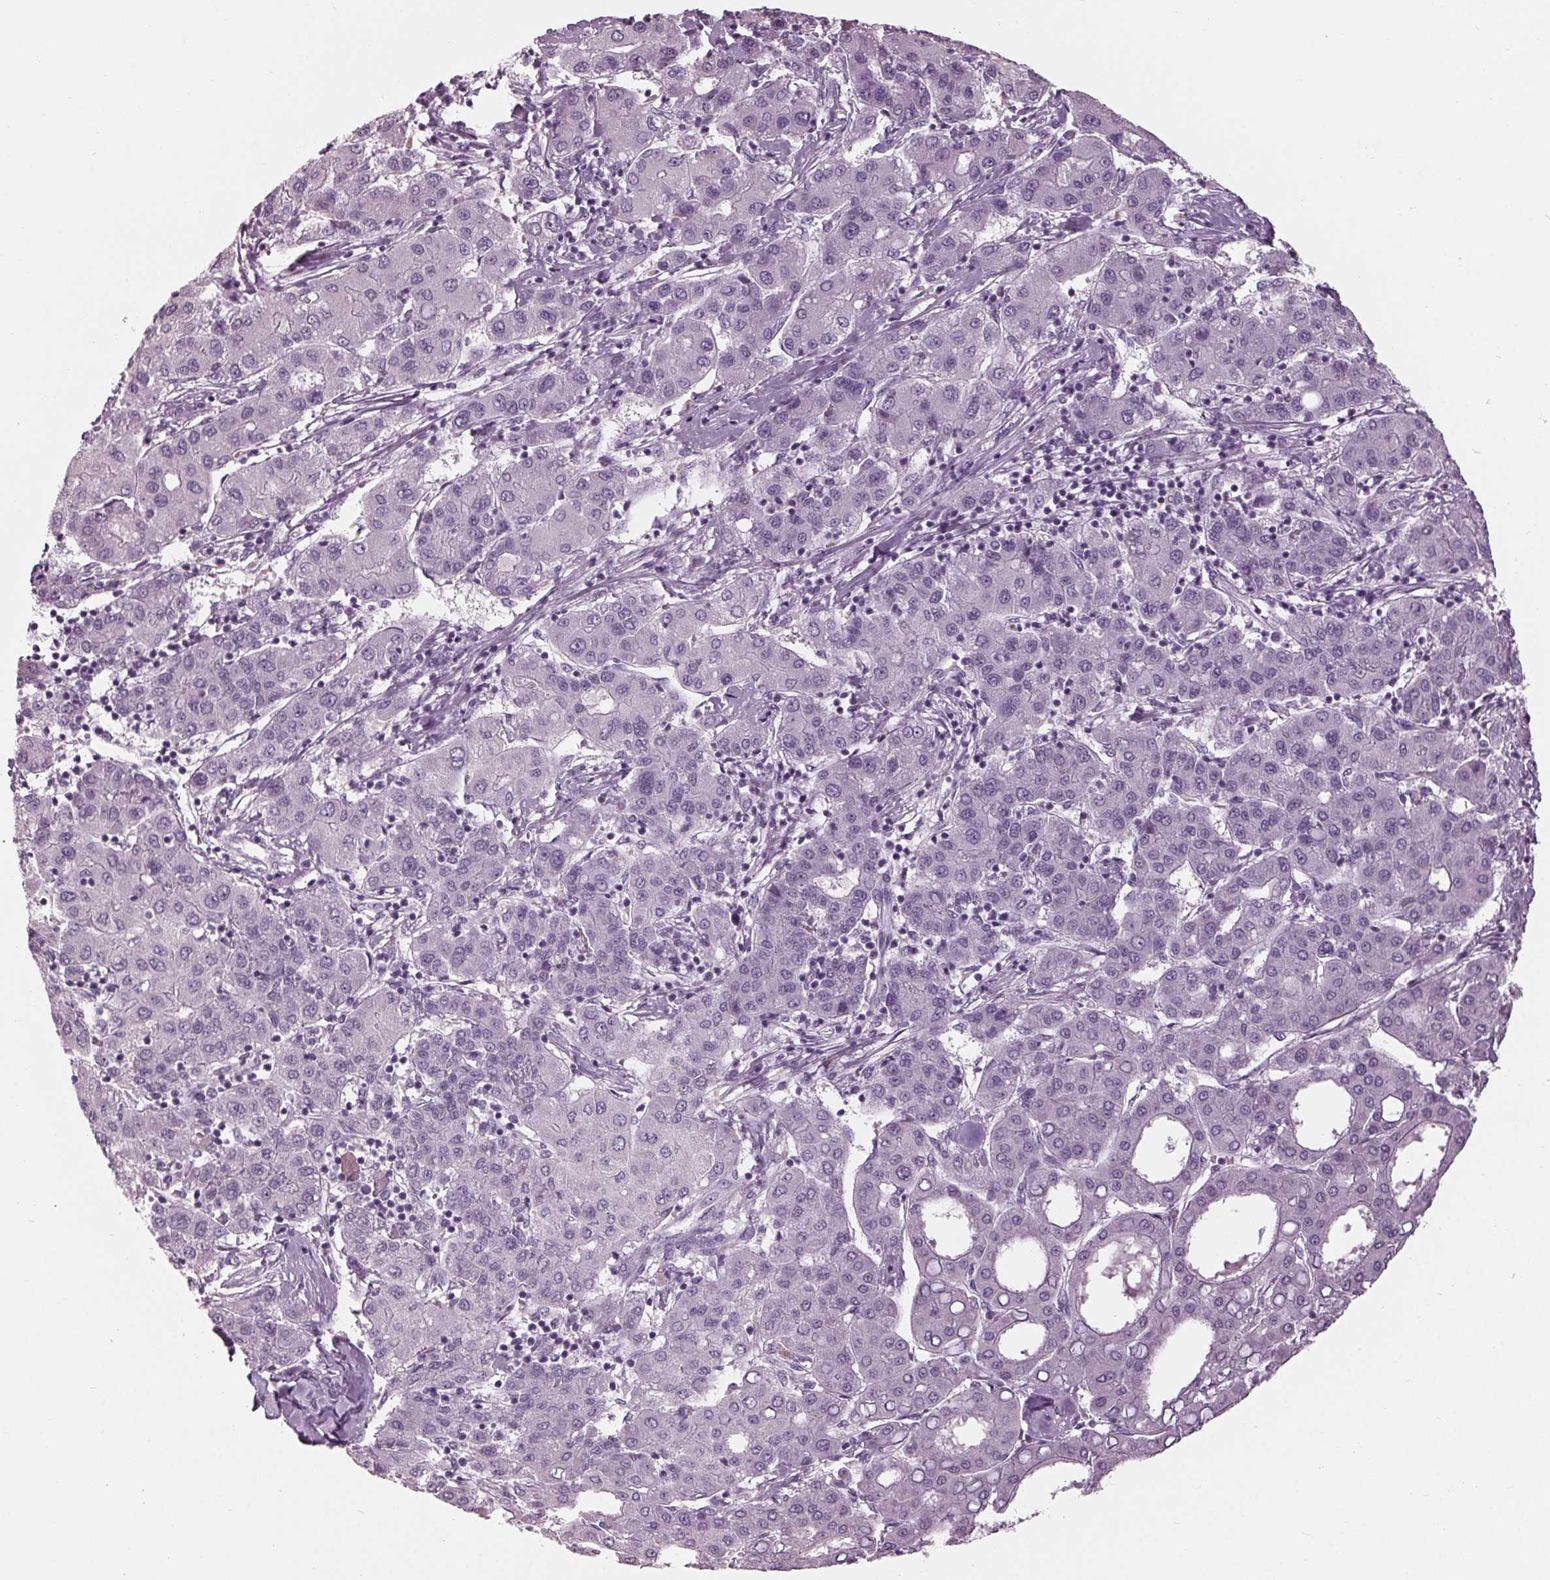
{"staining": {"intensity": "negative", "quantity": "none", "location": "none"}, "tissue": "liver cancer", "cell_type": "Tumor cells", "image_type": "cancer", "snomed": [{"axis": "morphology", "description": "Carcinoma, Hepatocellular, NOS"}, {"axis": "topography", "description": "Liver"}], "caption": "Immunohistochemistry photomicrograph of hepatocellular carcinoma (liver) stained for a protein (brown), which shows no positivity in tumor cells. (DAB immunohistochemistry, high magnification).", "gene": "TNNC2", "patient": {"sex": "male", "age": 65}}